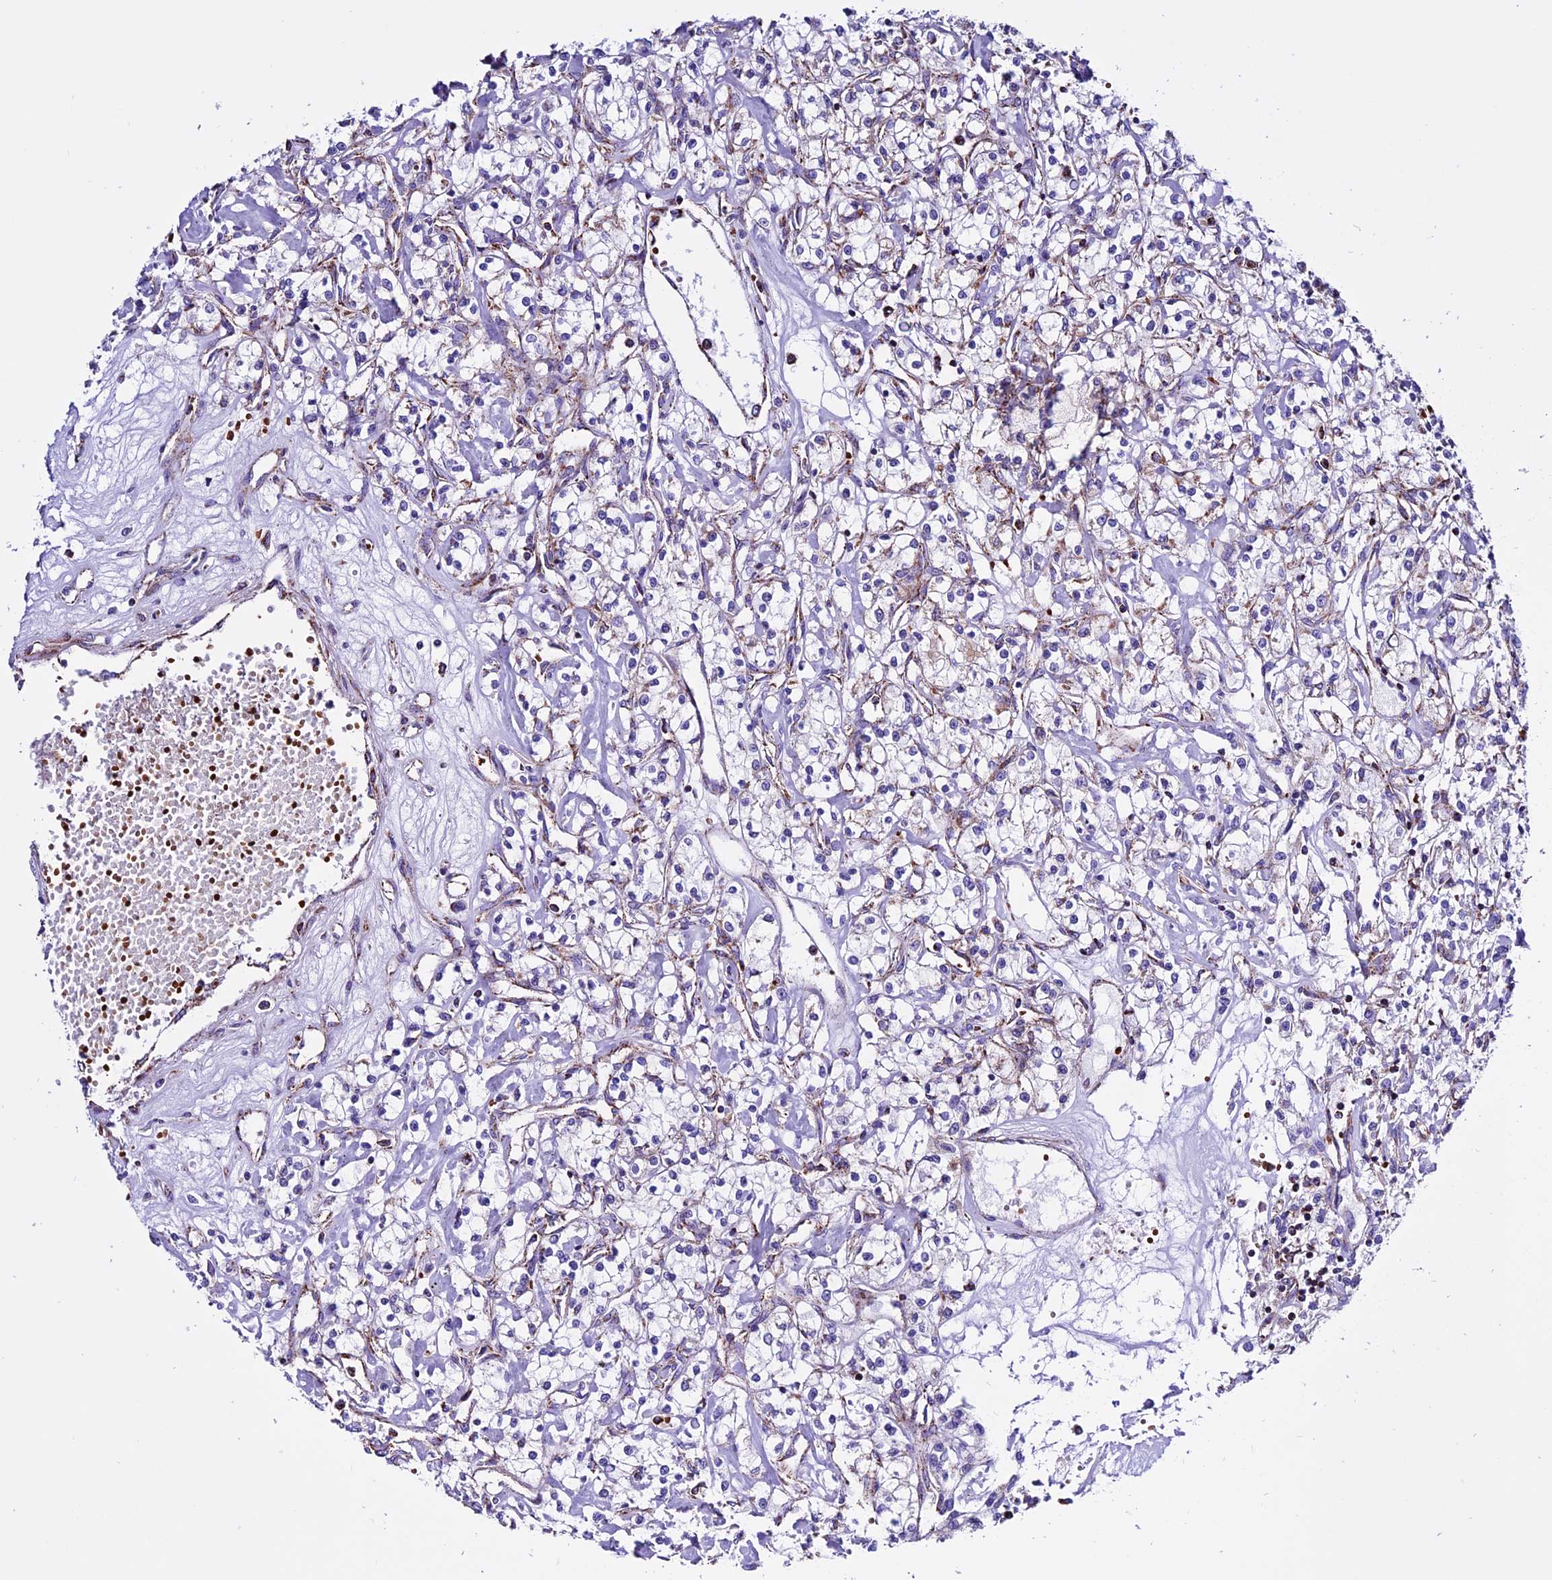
{"staining": {"intensity": "moderate", "quantity": "25%-75%", "location": "cytoplasmic/membranous"}, "tissue": "renal cancer", "cell_type": "Tumor cells", "image_type": "cancer", "snomed": [{"axis": "morphology", "description": "Adenocarcinoma, NOS"}, {"axis": "topography", "description": "Kidney"}], "caption": "Adenocarcinoma (renal) tissue shows moderate cytoplasmic/membranous staining in approximately 25%-75% of tumor cells", "gene": "CX3CL1", "patient": {"sex": "female", "age": 59}}